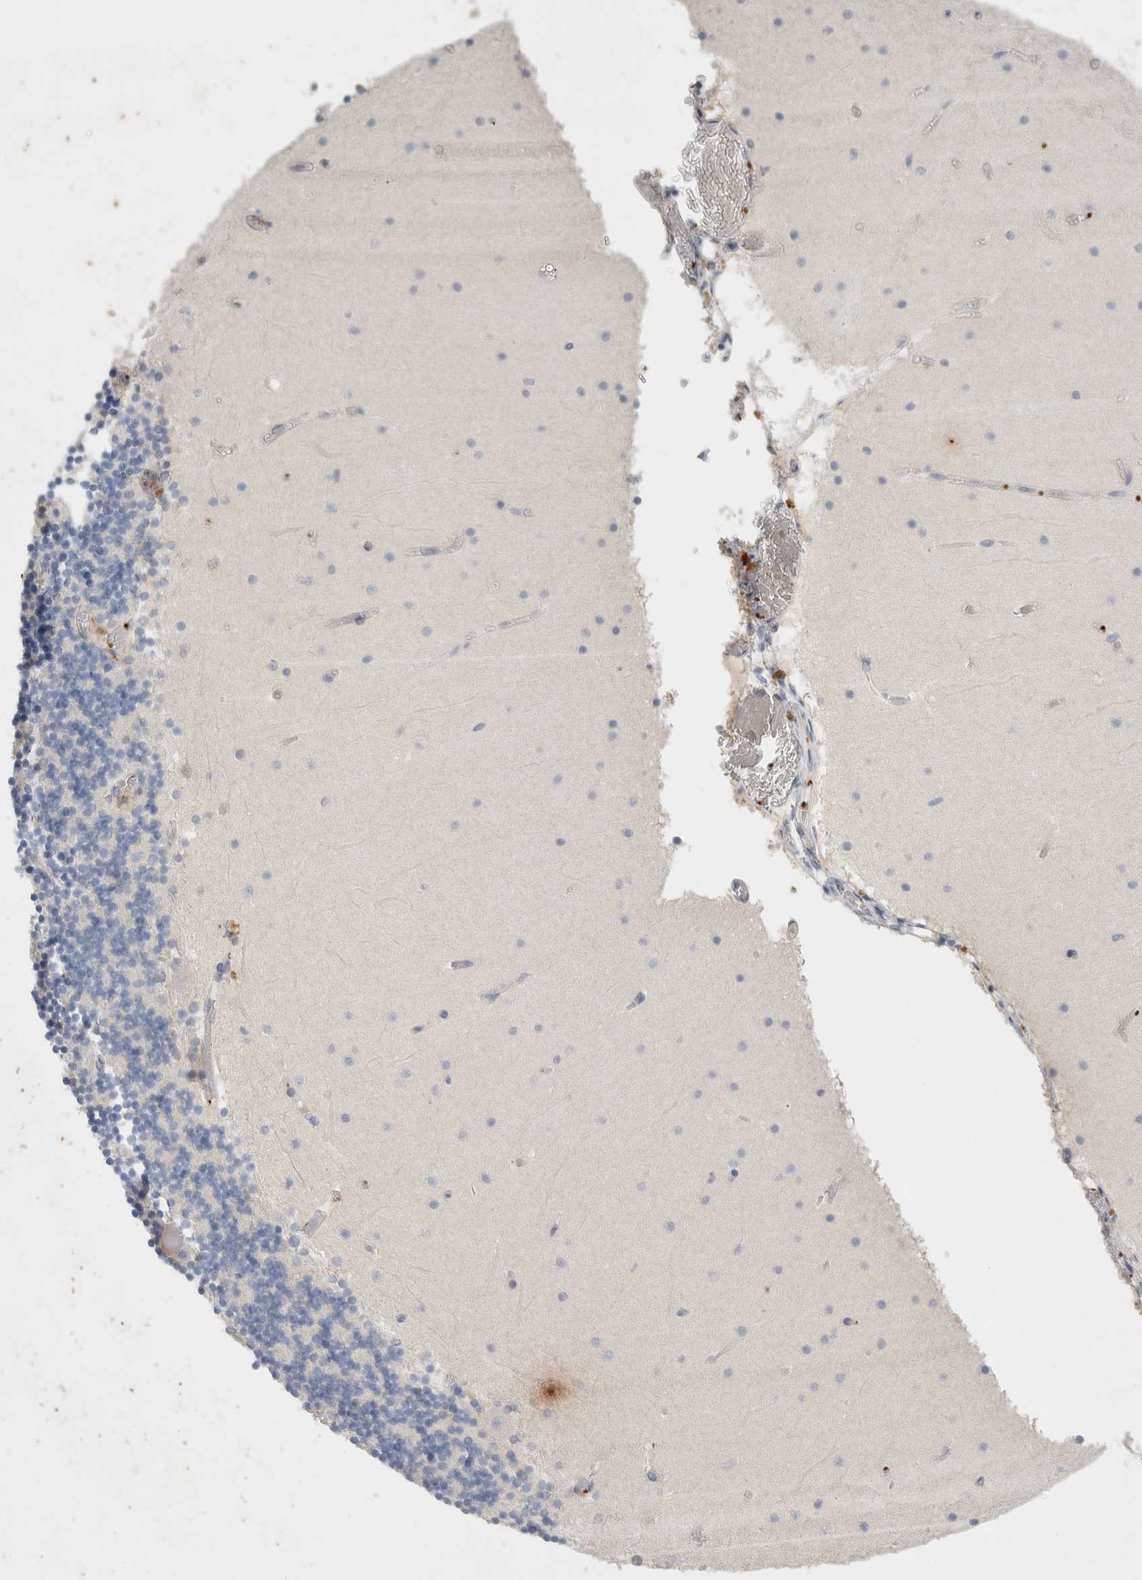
{"staining": {"intensity": "negative", "quantity": "none", "location": "none"}, "tissue": "cerebellum", "cell_type": "Cells in granular layer", "image_type": "normal", "snomed": [{"axis": "morphology", "description": "Normal tissue, NOS"}, {"axis": "topography", "description": "Cerebellum"}], "caption": "This photomicrograph is of normal cerebellum stained with IHC to label a protein in brown with the nuclei are counter-stained blue. There is no positivity in cells in granular layer.", "gene": "CD36", "patient": {"sex": "female", "age": 28}}